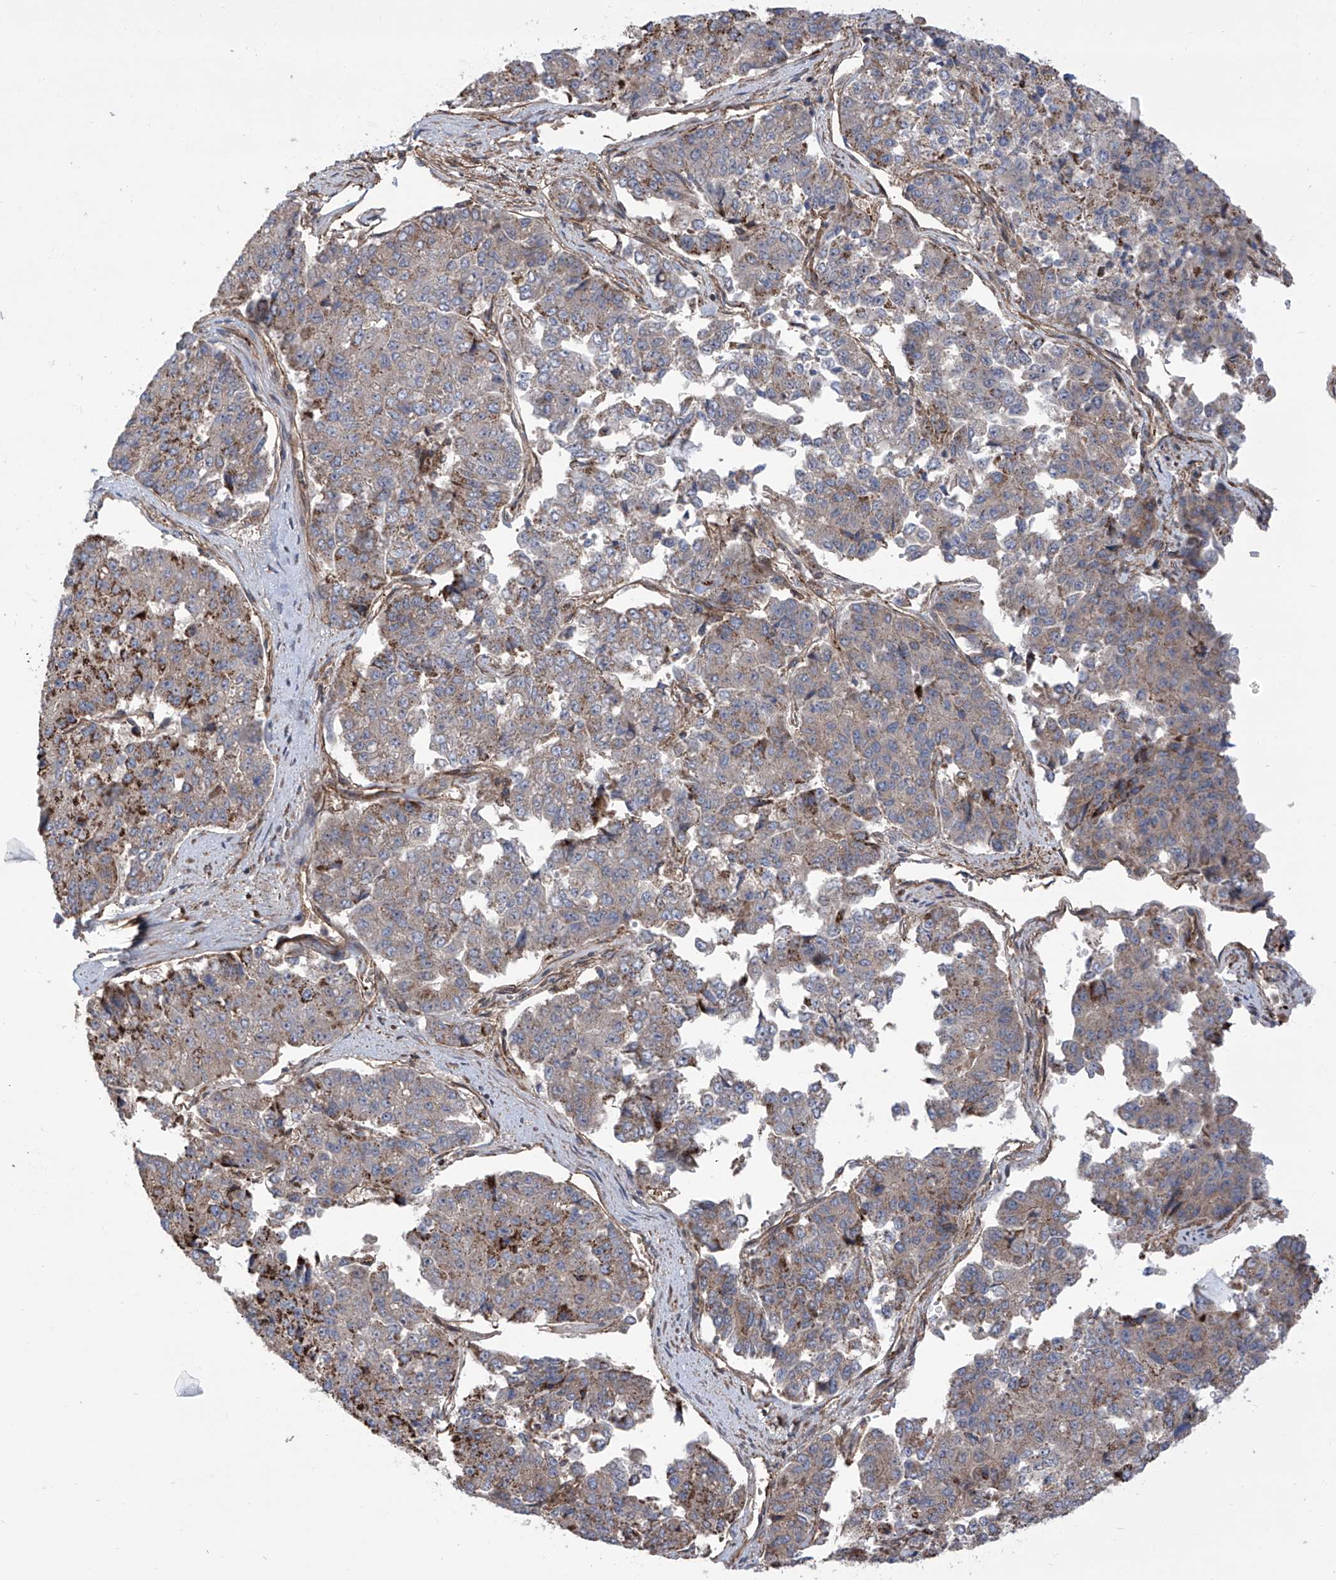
{"staining": {"intensity": "strong", "quantity": "<25%", "location": "cytoplasmic/membranous"}, "tissue": "pancreatic cancer", "cell_type": "Tumor cells", "image_type": "cancer", "snomed": [{"axis": "morphology", "description": "Adenocarcinoma, NOS"}, {"axis": "topography", "description": "Pancreas"}], "caption": "Pancreatic cancer tissue reveals strong cytoplasmic/membranous expression in approximately <25% of tumor cells", "gene": "APAF1", "patient": {"sex": "male", "age": 50}}